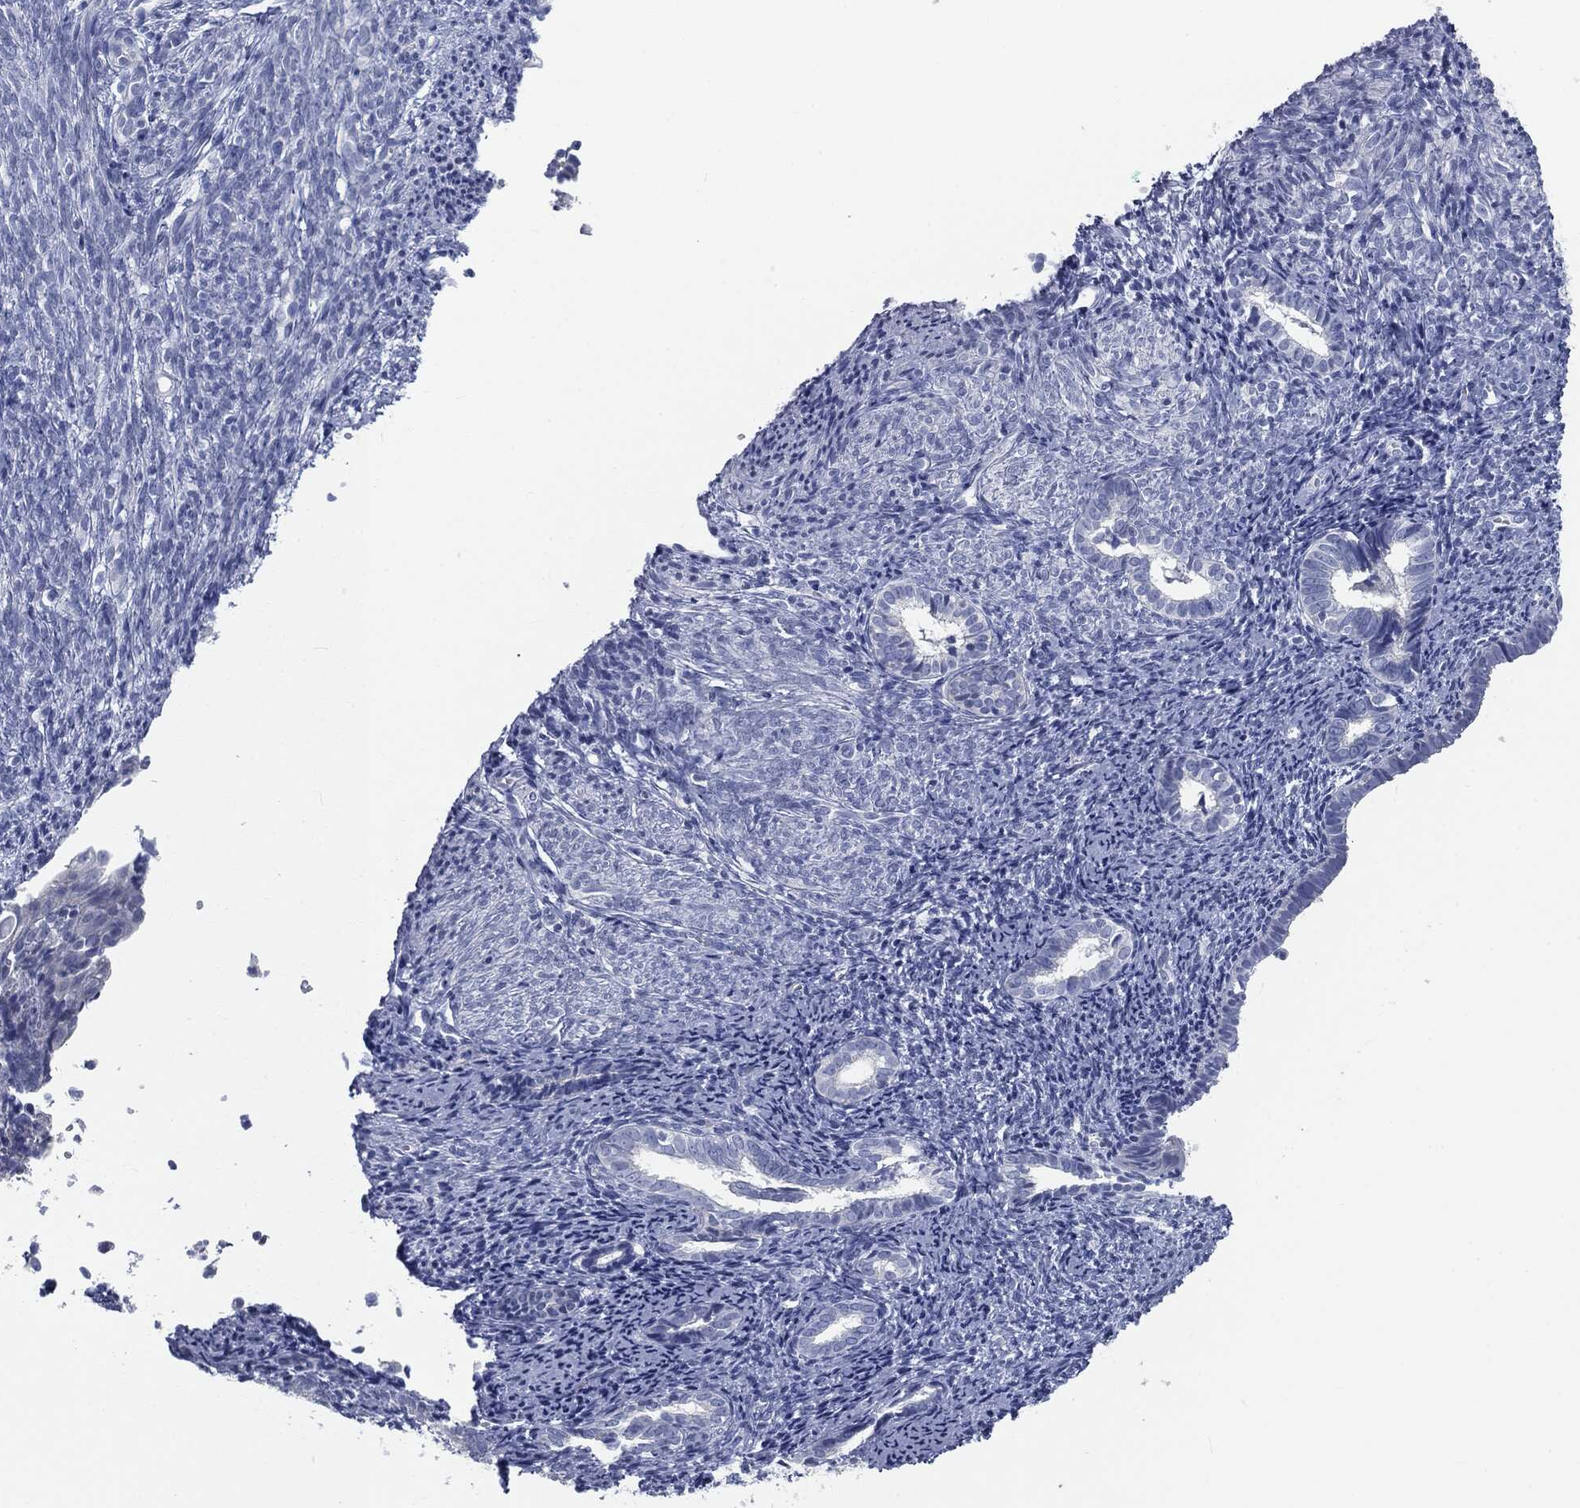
{"staining": {"intensity": "negative", "quantity": "none", "location": "none"}, "tissue": "endometrial cancer", "cell_type": "Tumor cells", "image_type": "cancer", "snomed": [{"axis": "morphology", "description": "Adenocarcinoma, NOS"}, {"axis": "topography", "description": "Endometrium"}], "caption": "The image shows no significant staining in tumor cells of endometrial cancer.", "gene": "CAV3", "patient": {"sex": "female", "age": 56}}